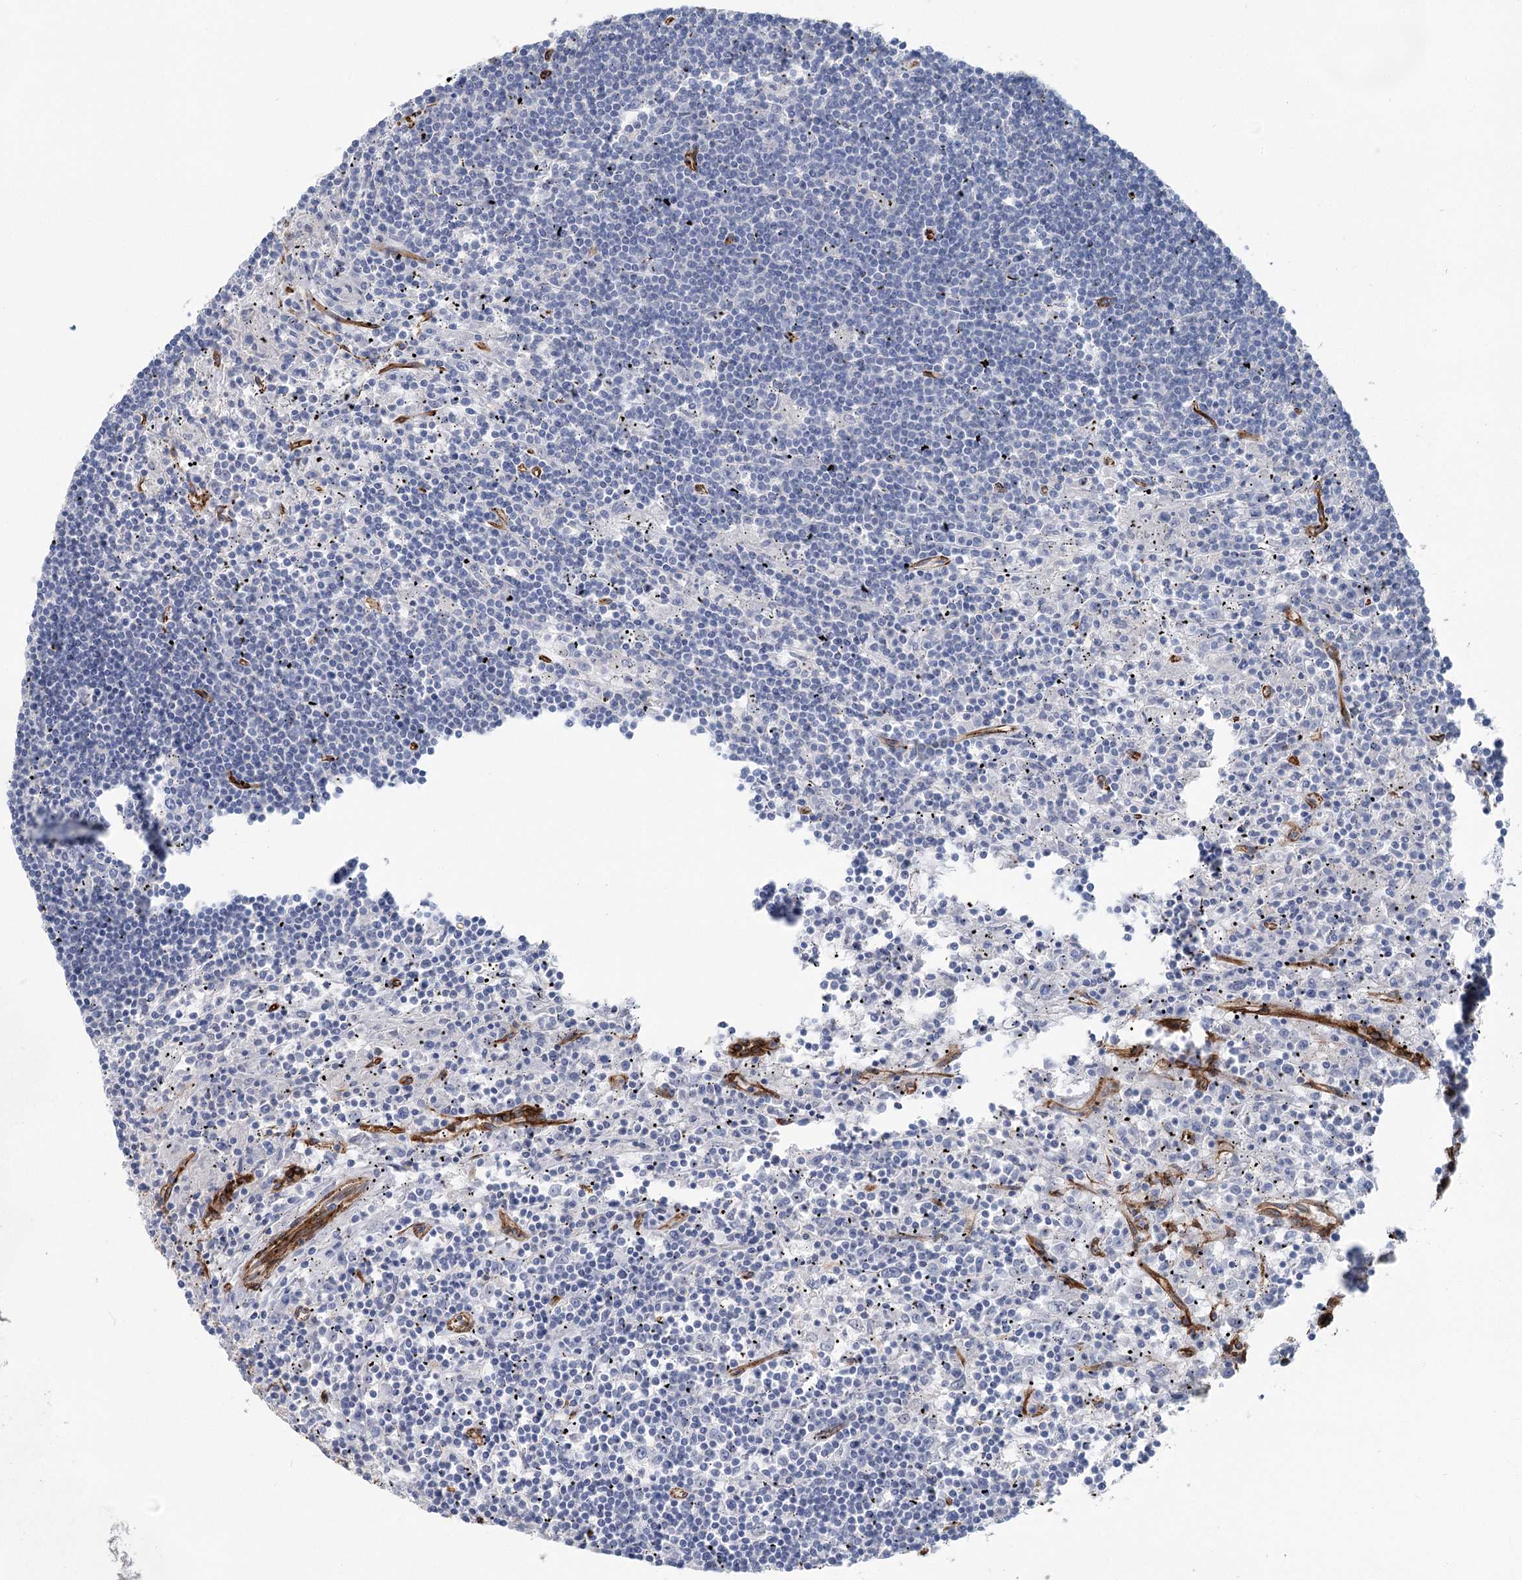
{"staining": {"intensity": "negative", "quantity": "none", "location": "none"}, "tissue": "lymphoma", "cell_type": "Tumor cells", "image_type": "cancer", "snomed": [{"axis": "morphology", "description": "Malignant lymphoma, non-Hodgkin's type, Low grade"}, {"axis": "topography", "description": "Spleen"}], "caption": "This is an immunohistochemistry (IHC) photomicrograph of human low-grade malignant lymphoma, non-Hodgkin's type. There is no expression in tumor cells.", "gene": "IQSEC1", "patient": {"sex": "male", "age": 76}}